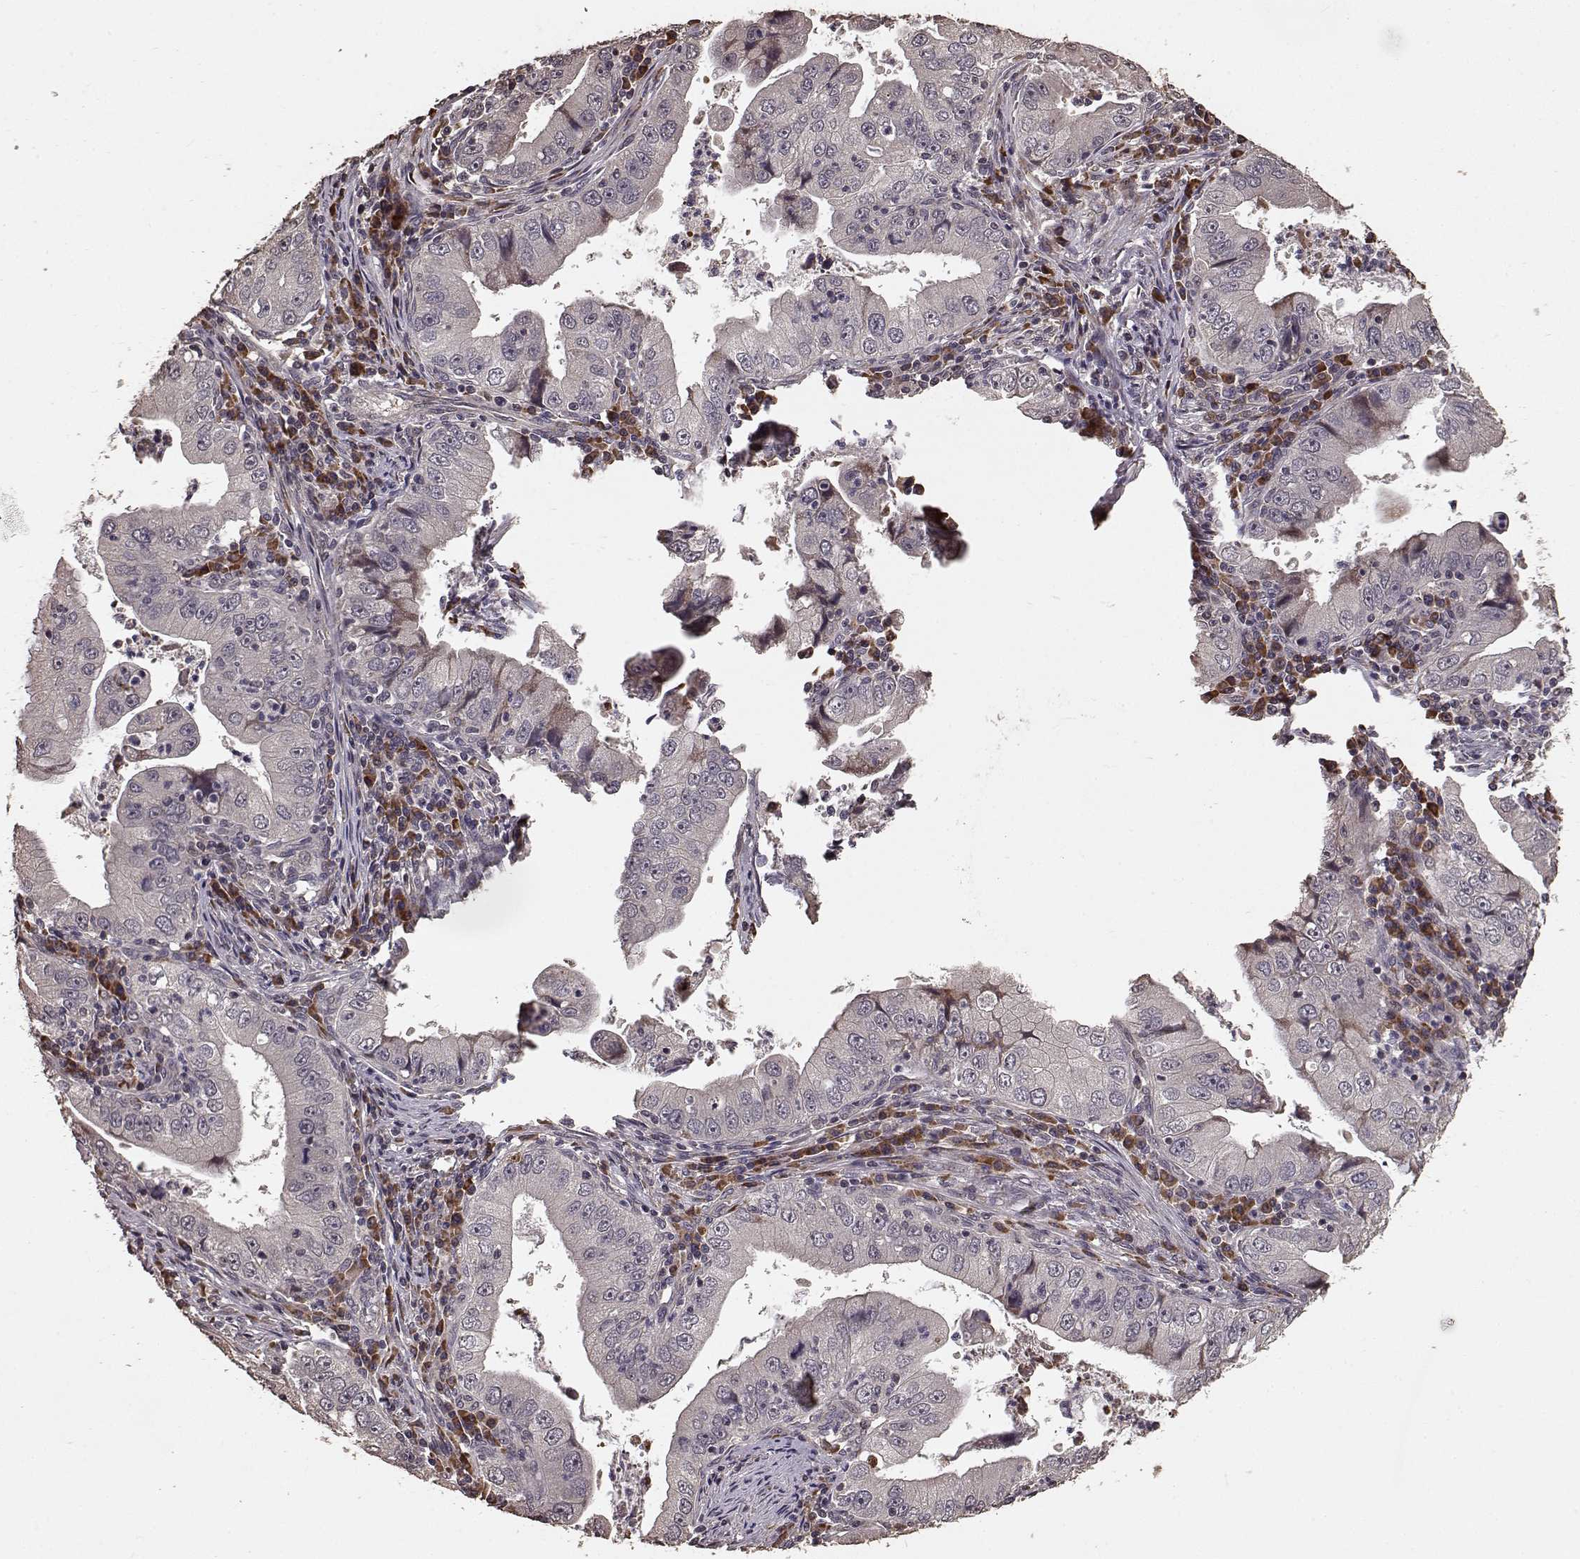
{"staining": {"intensity": "weak", "quantity": ">75%", "location": "cytoplasmic/membranous"}, "tissue": "stomach cancer", "cell_type": "Tumor cells", "image_type": "cancer", "snomed": [{"axis": "morphology", "description": "Adenocarcinoma, NOS"}, {"axis": "topography", "description": "Stomach"}], "caption": "Stomach cancer (adenocarcinoma) stained with DAB immunohistochemistry shows low levels of weak cytoplasmic/membranous expression in about >75% of tumor cells.", "gene": "USP15", "patient": {"sex": "male", "age": 76}}